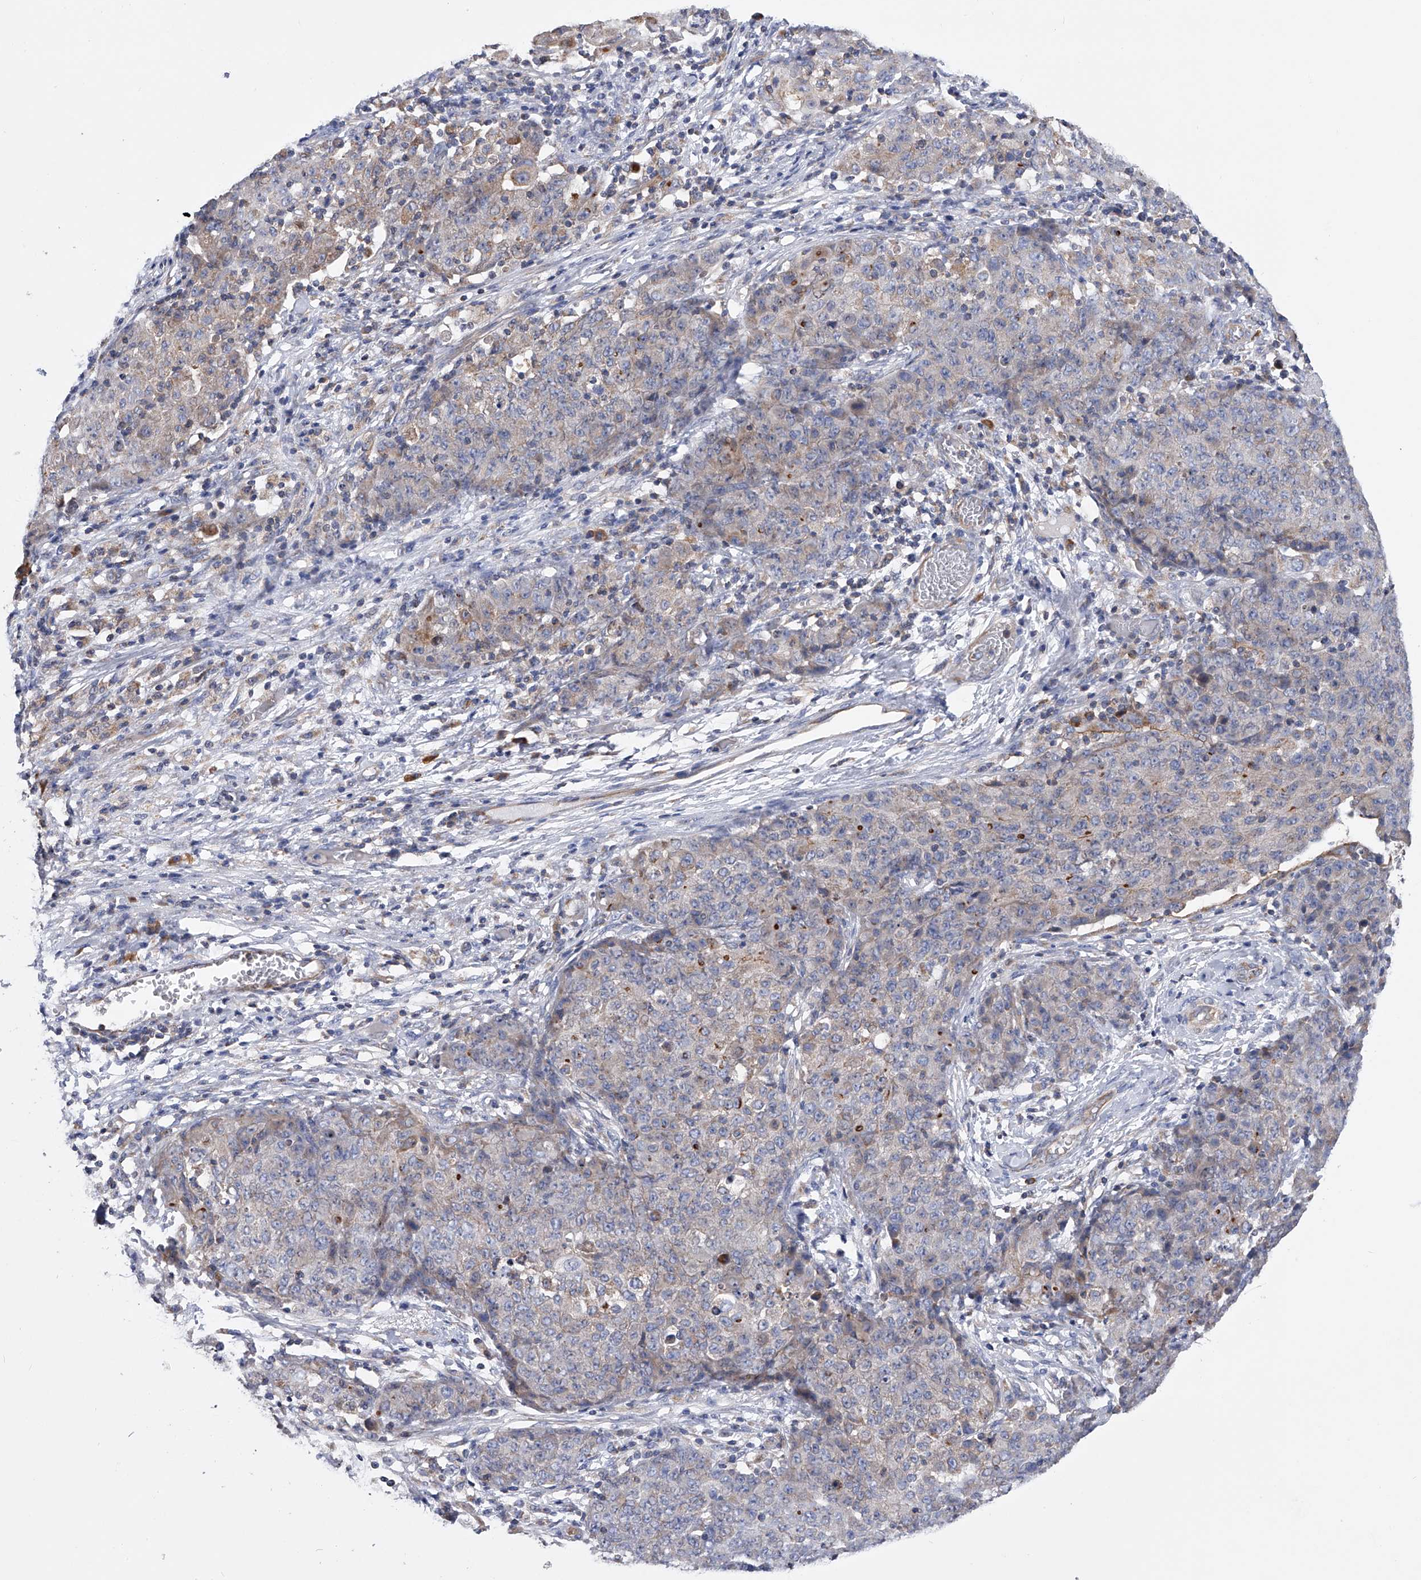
{"staining": {"intensity": "weak", "quantity": "<25%", "location": "cytoplasmic/membranous"}, "tissue": "ovarian cancer", "cell_type": "Tumor cells", "image_type": "cancer", "snomed": [{"axis": "morphology", "description": "Carcinoma, endometroid"}, {"axis": "topography", "description": "Ovary"}], "caption": "Immunohistochemistry photomicrograph of neoplastic tissue: ovarian endometroid carcinoma stained with DAB demonstrates no significant protein positivity in tumor cells.", "gene": "MLYCD", "patient": {"sex": "female", "age": 42}}